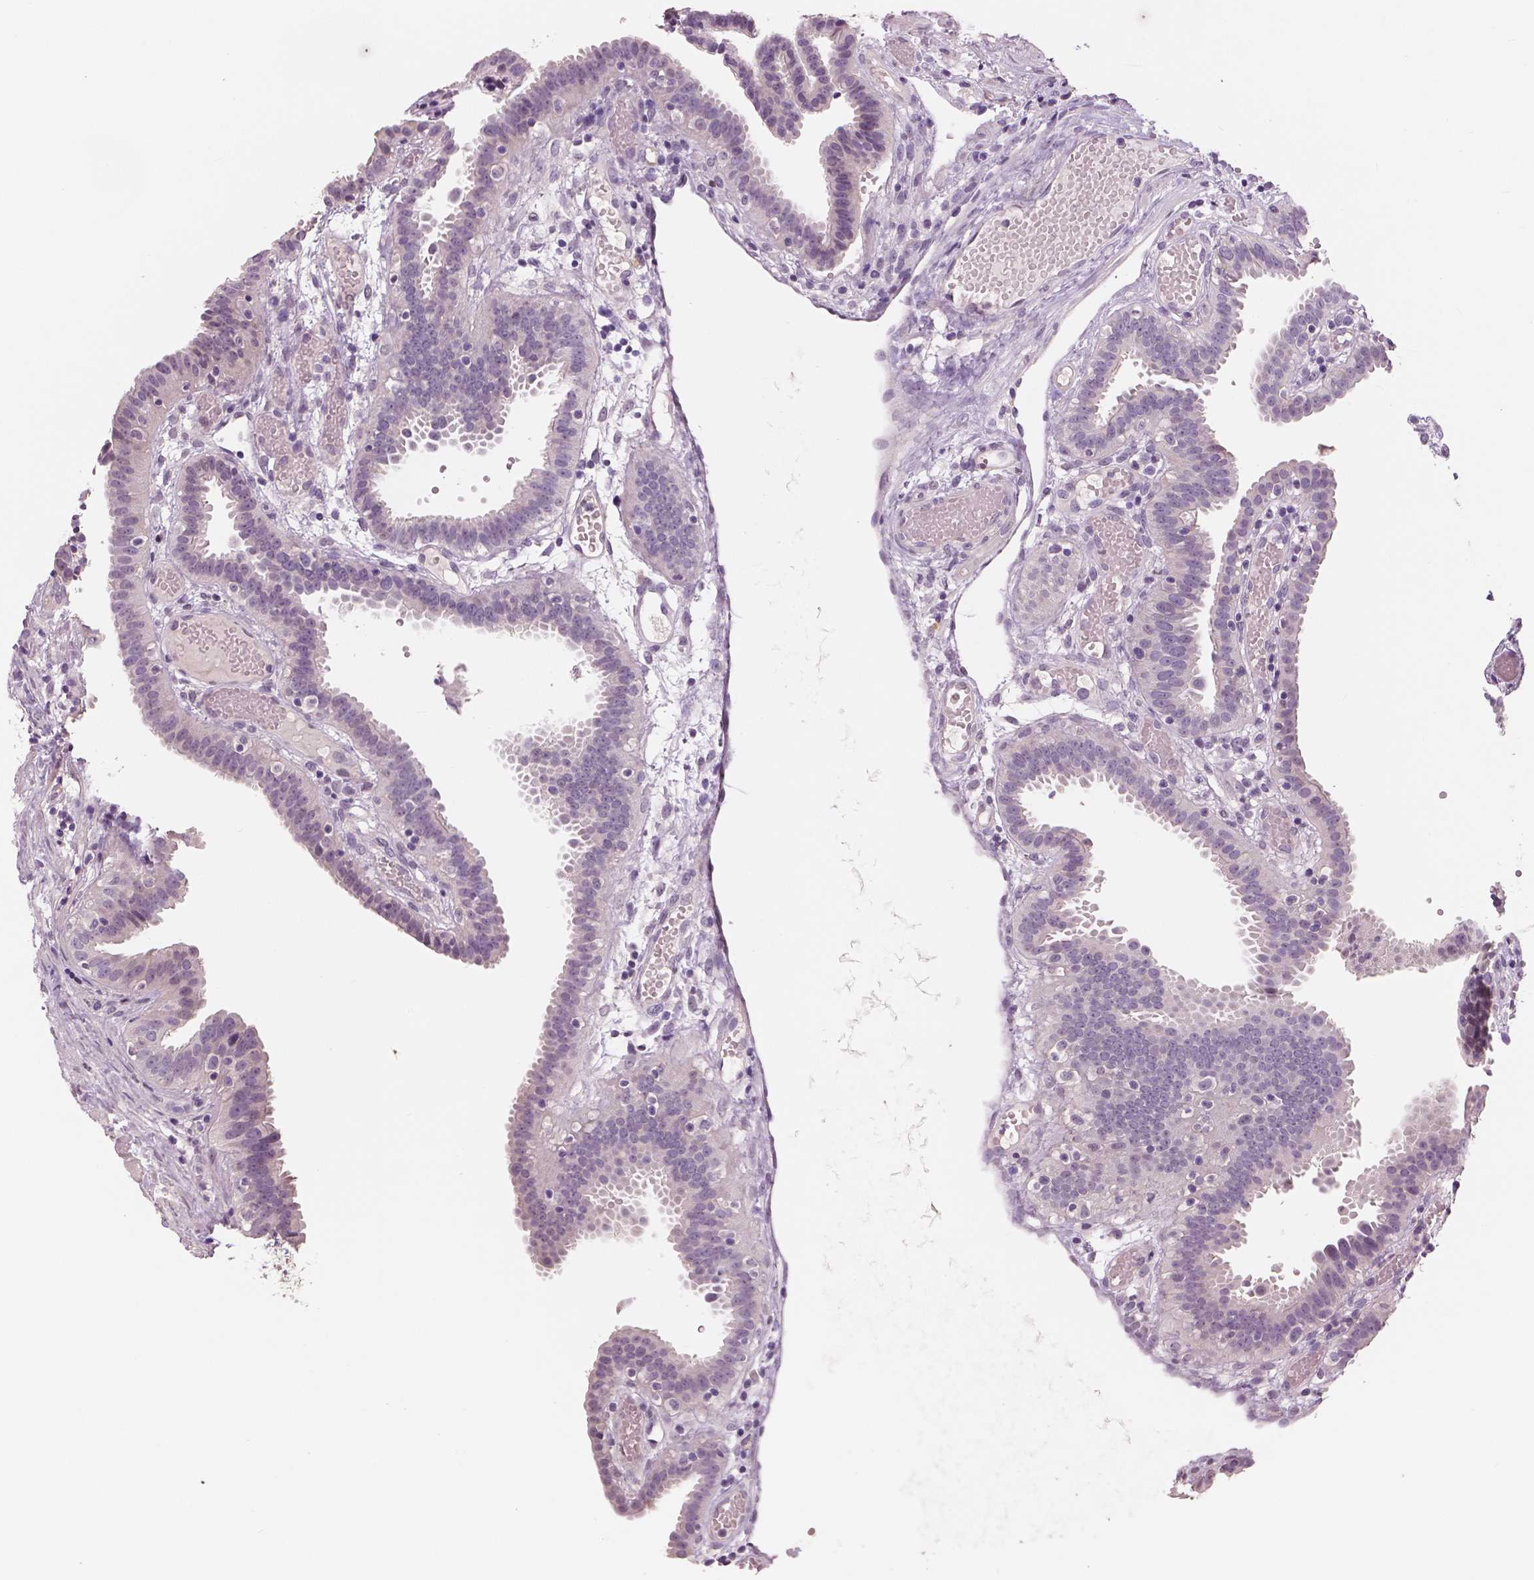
{"staining": {"intensity": "negative", "quantity": "none", "location": "none"}, "tissue": "fallopian tube", "cell_type": "Glandular cells", "image_type": "normal", "snomed": [{"axis": "morphology", "description": "Normal tissue, NOS"}, {"axis": "topography", "description": "Fallopian tube"}], "caption": "Immunohistochemistry micrograph of normal fallopian tube: human fallopian tube stained with DAB displays no significant protein expression in glandular cells.", "gene": "NECAB1", "patient": {"sex": "female", "age": 37}}